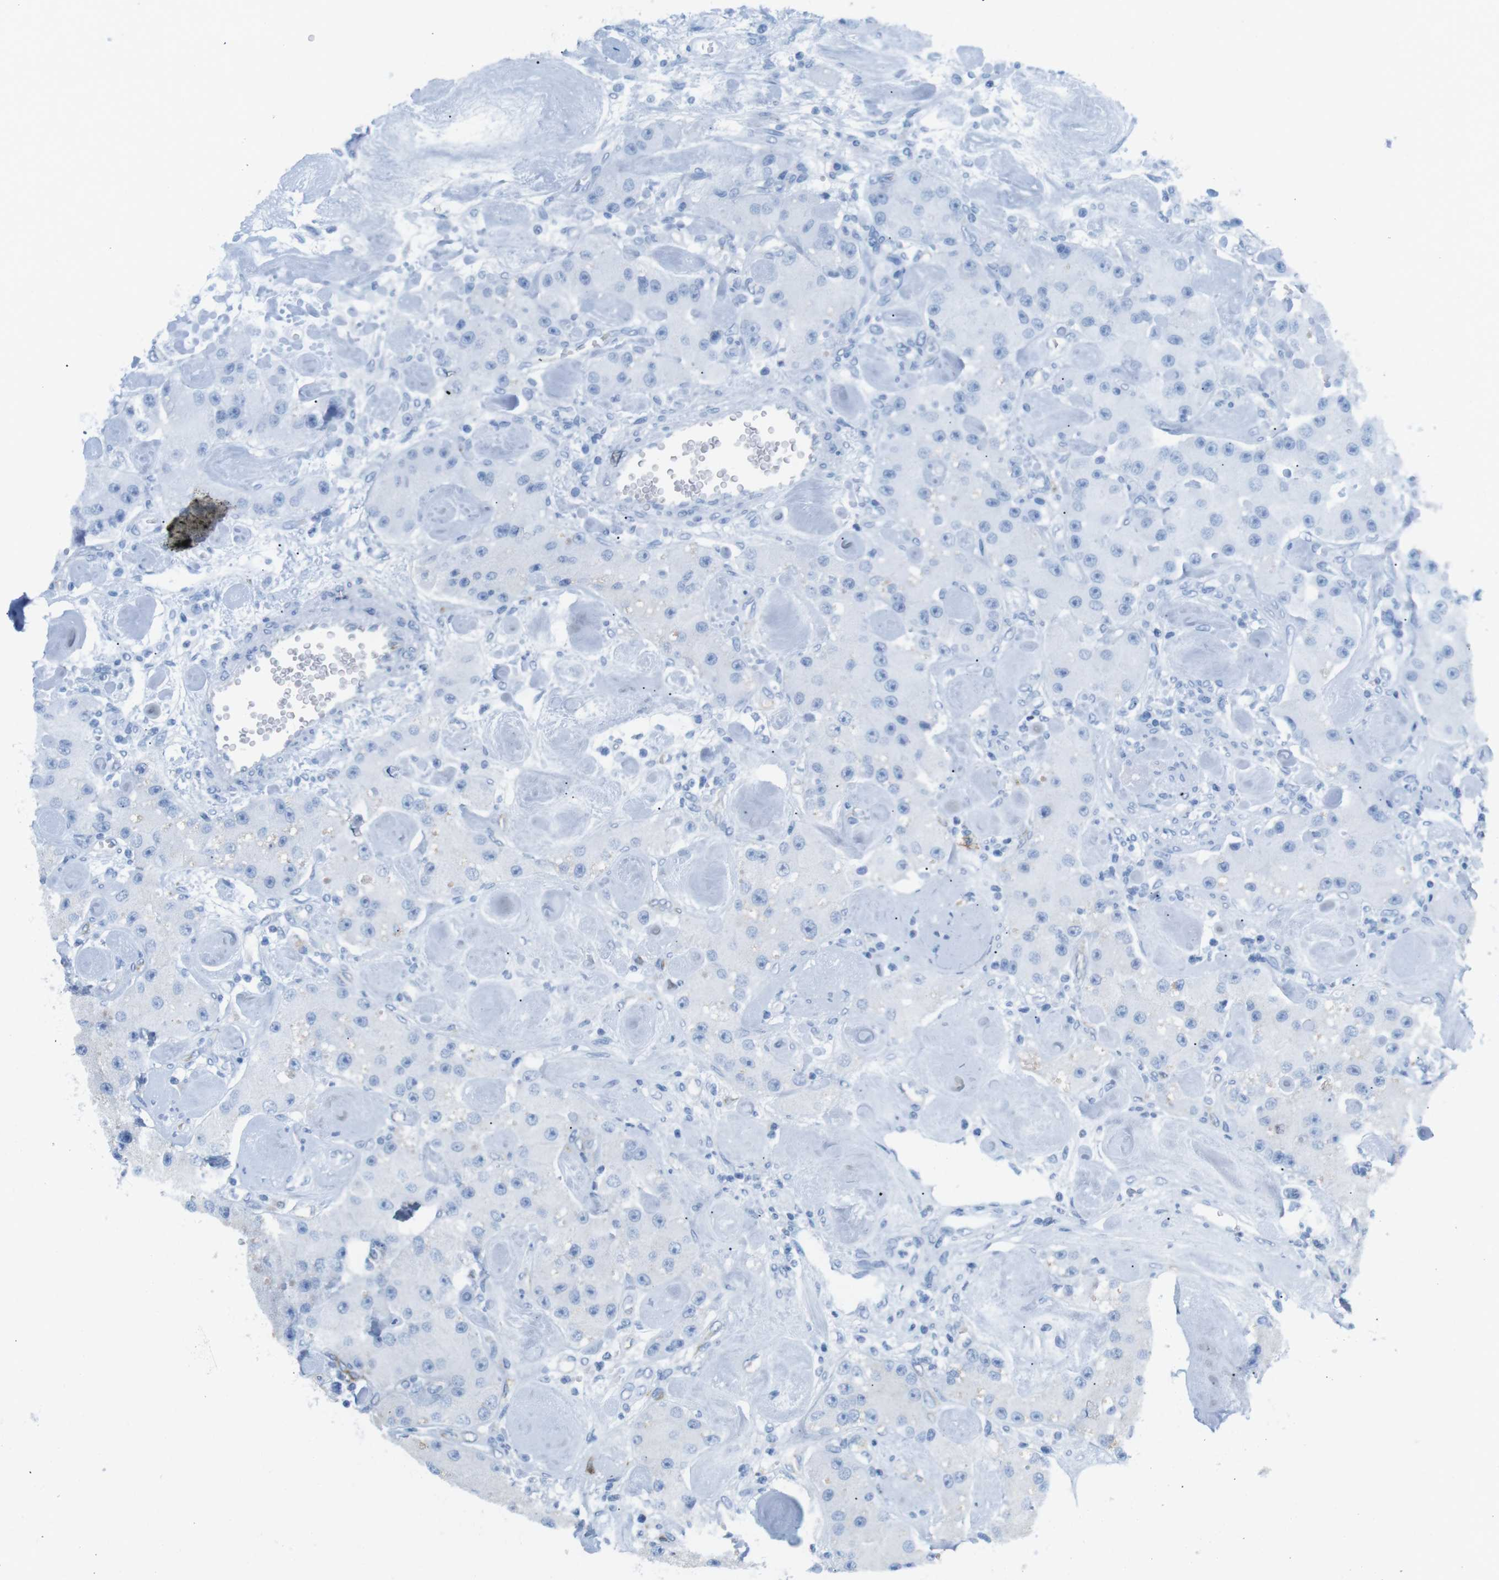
{"staining": {"intensity": "negative", "quantity": "none", "location": "none"}, "tissue": "carcinoid", "cell_type": "Tumor cells", "image_type": "cancer", "snomed": [{"axis": "morphology", "description": "Carcinoid, malignant, NOS"}, {"axis": "topography", "description": "Pancreas"}], "caption": "A high-resolution micrograph shows immunohistochemistry (IHC) staining of carcinoid, which shows no significant staining in tumor cells. (DAB IHC, high magnification).", "gene": "TNFRSF4", "patient": {"sex": "male", "age": 41}}